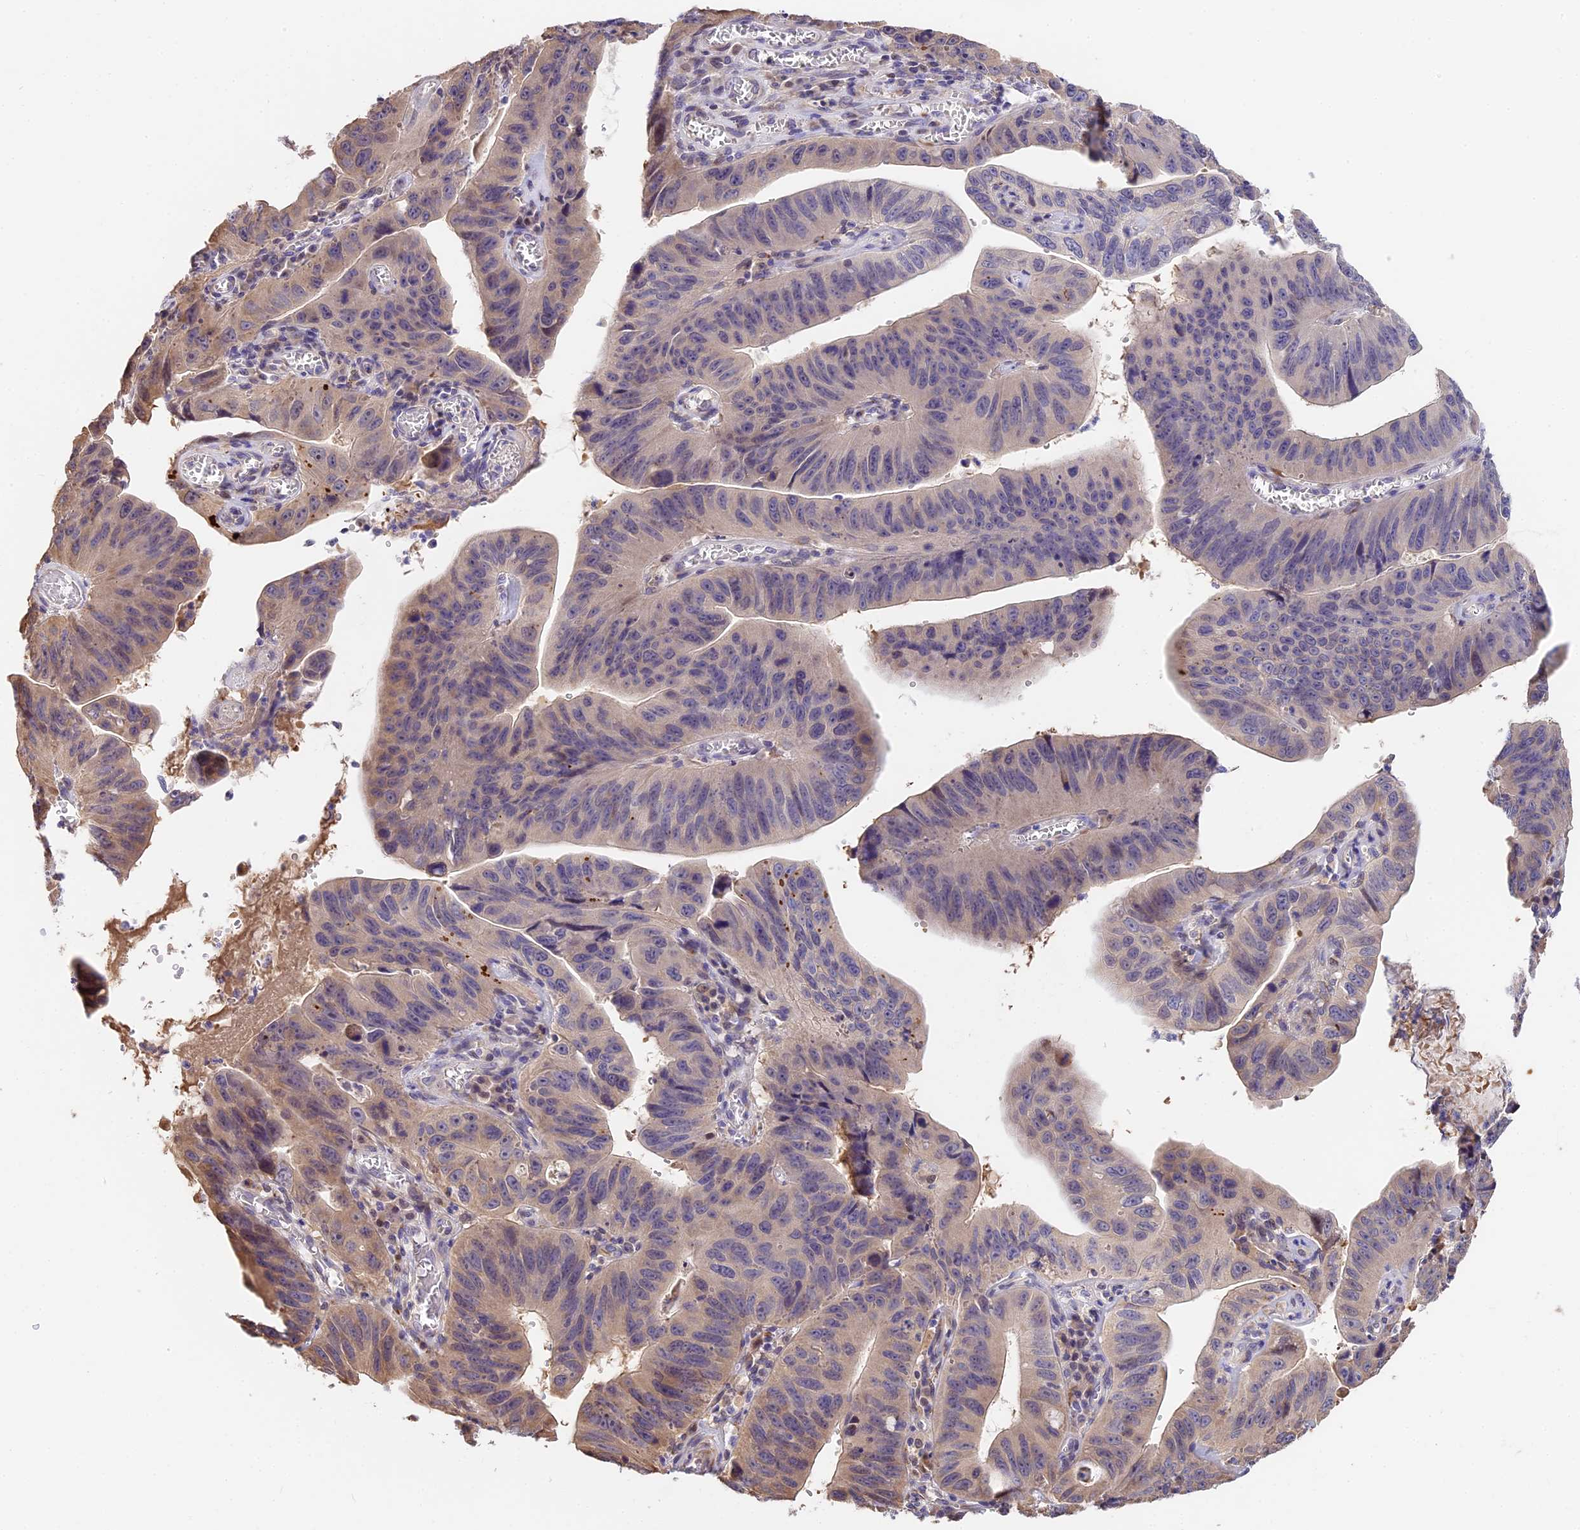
{"staining": {"intensity": "weak", "quantity": "25%-75%", "location": "cytoplasmic/membranous"}, "tissue": "stomach cancer", "cell_type": "Tumor cells", "image_type": "cancer", "snomed": [{"axis": "morphology", "description": "Adenocarcinoma, NOS"}, {"axis": "topography", "description": "Stomach"}], "caption": "DAB (3,3'-diaminobenzidine) immunohistochemical staining of stomach cancer demonstrates weak cytoplasmic/membranous protein expression in approximately 25%-75% of tumor cells. Nuclei are stained in blue.", "gene": "BSCL2", "patient": {"sex": "male", "age": 59}}